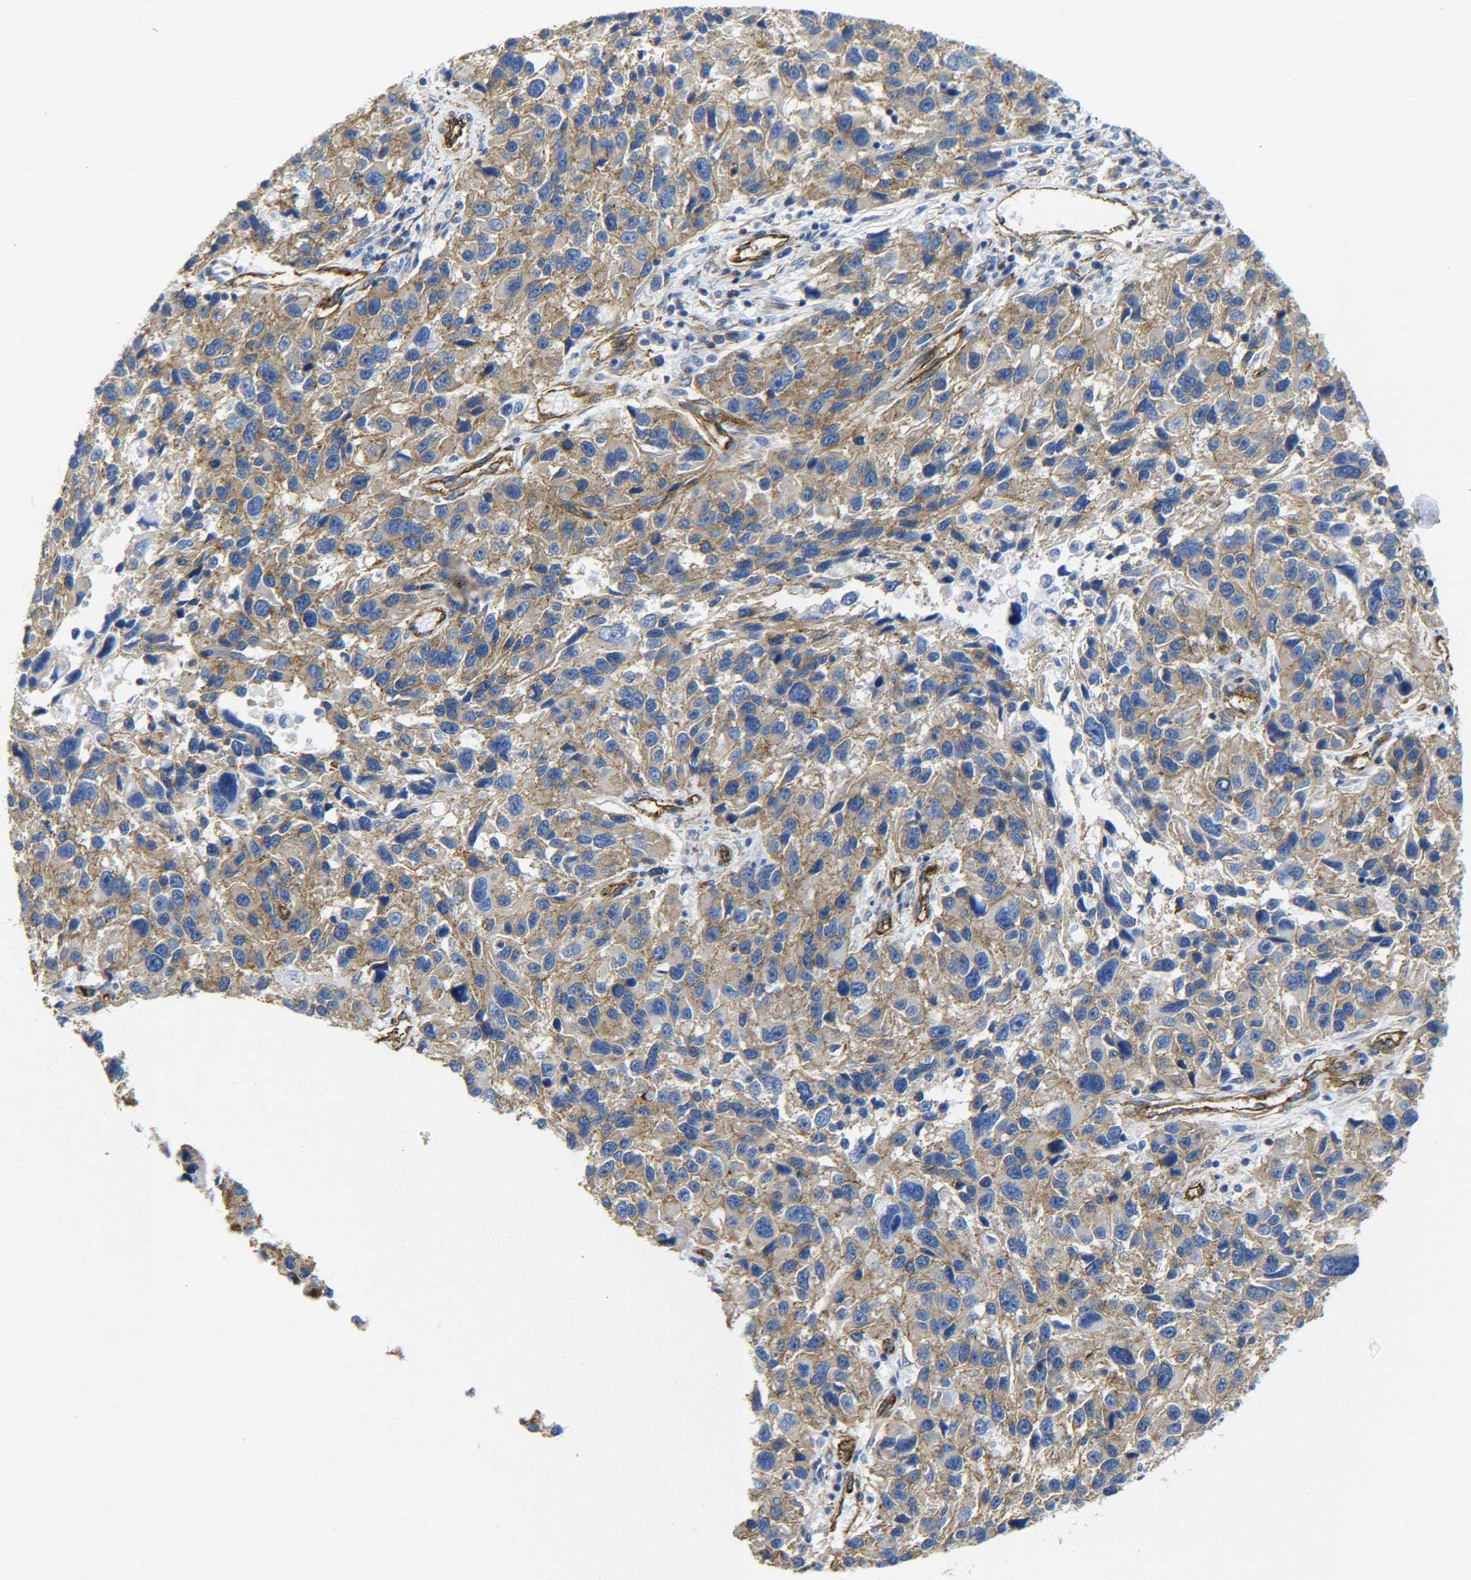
{"staining": {"intensity": "moderate", "quantity": ">75%", "location": "cytoplasmic/membranous"}, "tissue": "melanoma", "cell_type": "Tumor cells", "image_type": "cancer", "snomed": [{"axis": "morphology", "description": "Malignant melanoma, NOS"}, {"axis": "topography", "description": "Skin"}], "caption": "This is a micrograph of immunohistochemistry (IHC) staining of malignant melanoma, which shows moderate expression in the cytoplasmic/membranous of tumor cells.", "gene": "SPTBN1", "patient": {"sex": "male", "age": 53}}